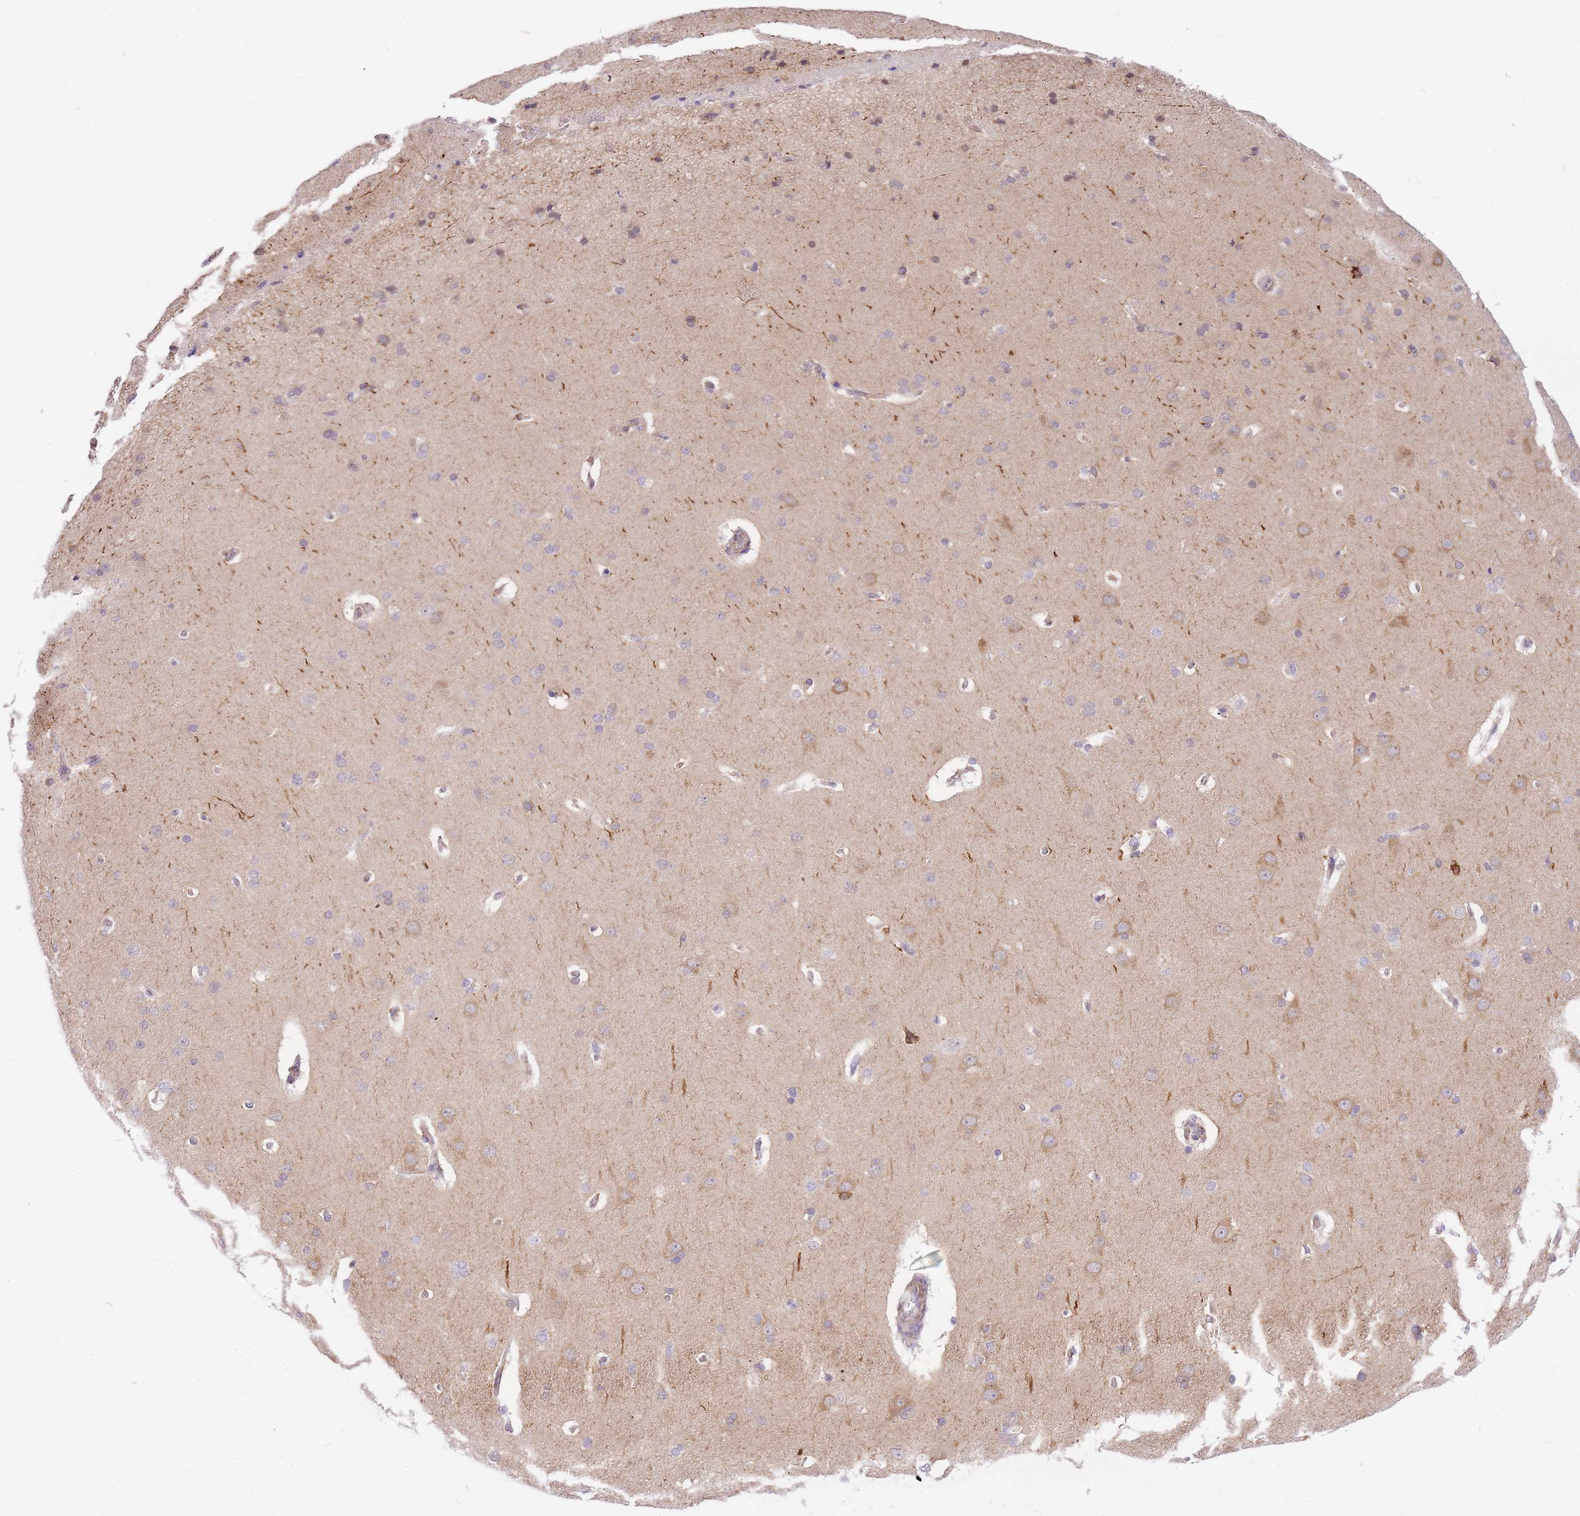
{"staining": {"intensity": "negative", "quantity": "none", "location": "none"}, "tissue": "cerebral cortex", "cell_type": "Endothelial cells", "image_type": "normal", "snomed": [{"axis": "morphology", "description": "Normal tissue, NOS"}, {"axis": "topography", "description": "Cerebral cortex"}], "caption": "Cerebral cortex stained for a protein using IHC demonstrates no expression endothelial cells.", "gene": "S100PBP", "patient": {"sex": "male", "age": 62}}